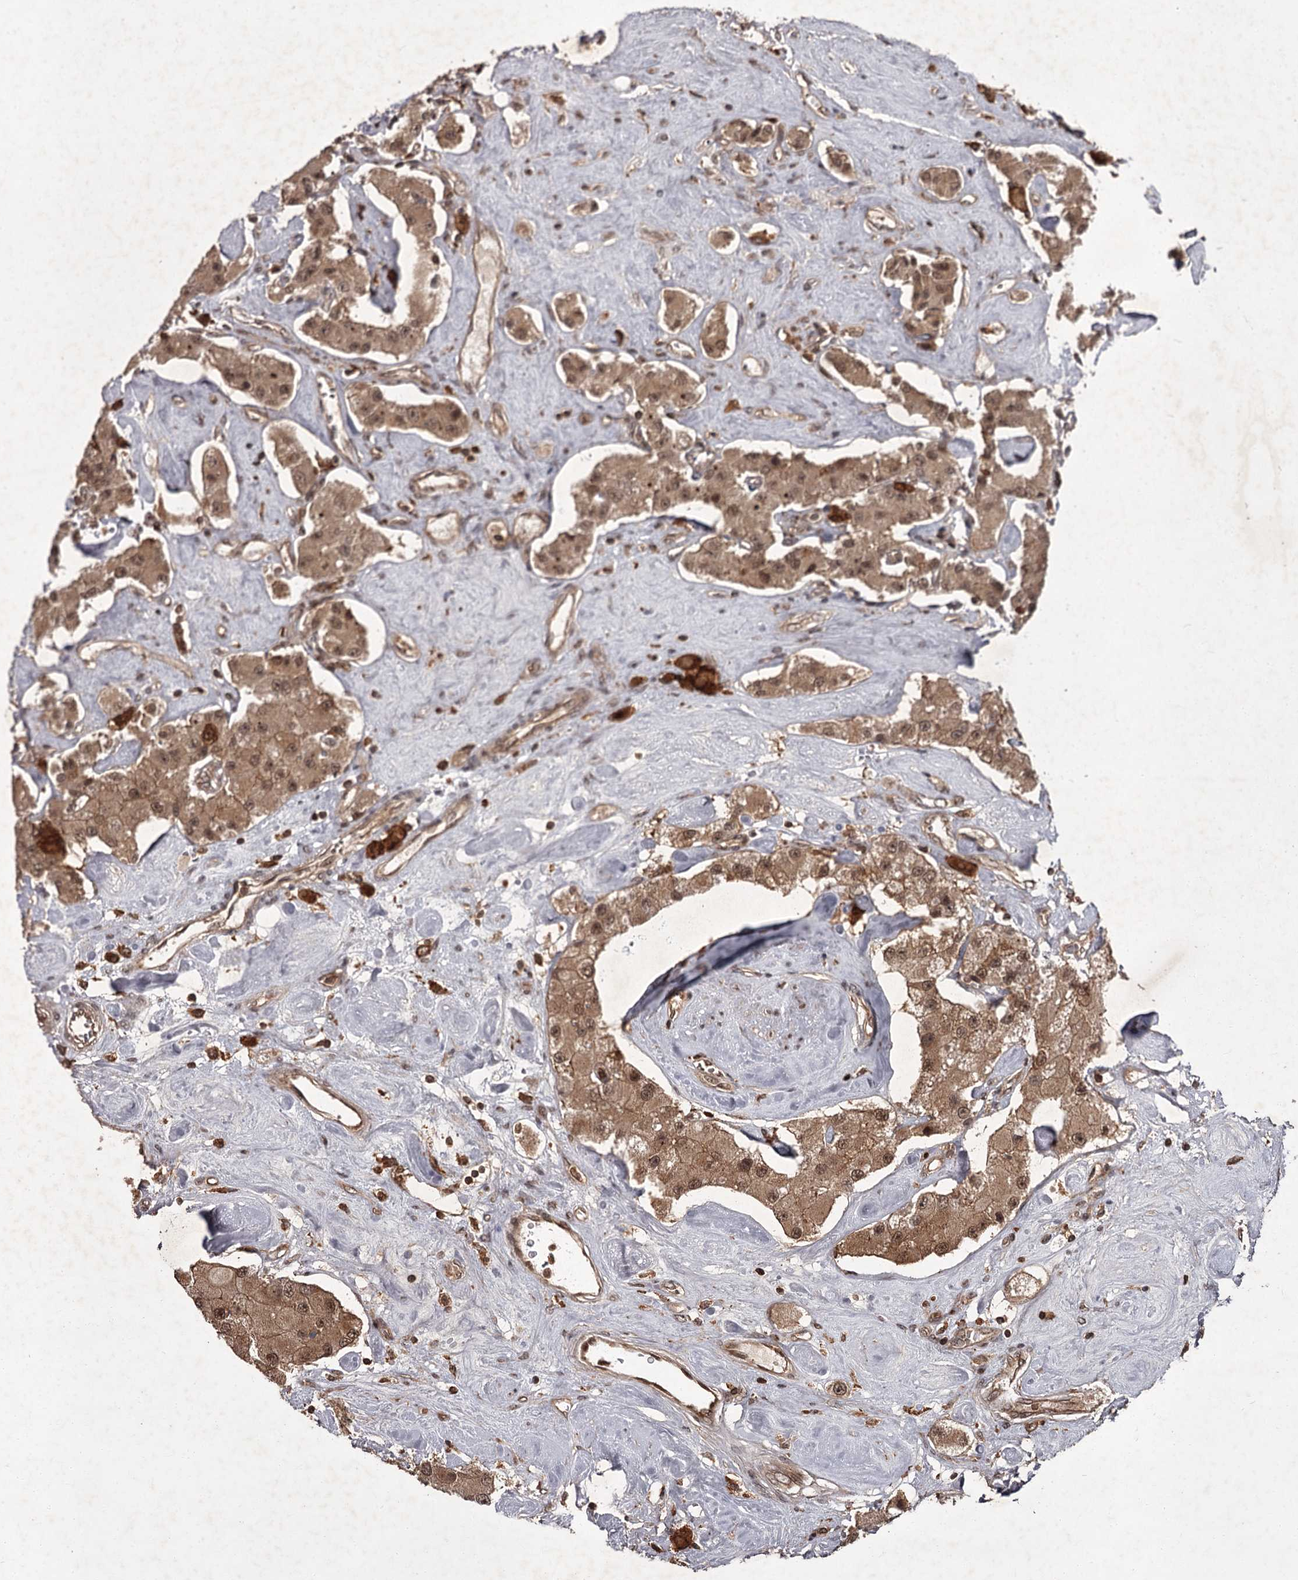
{"staining": {"intensity": "moderate", "quantity": ">75%", "location": "cytoplasmic/membranous,nuclear"}, "tissue": "carcinoid", "cell_type": "Tumor cells", "image_type": "cancer", "snomed": [{"axis": "morphology", "description": "Carcinoid, malignant, NOS"}, {"axis": "topography", "description": "Pancreas"}], "caption": "Protein analysis of carcinoid (malignant) tissue demonstrates moderate cytoplasmic/membranous and nuclear expression in approximately >75% of tumor cells.", "gene": "TBC1D23", "patient": {"sex": "male", "age": 41}}